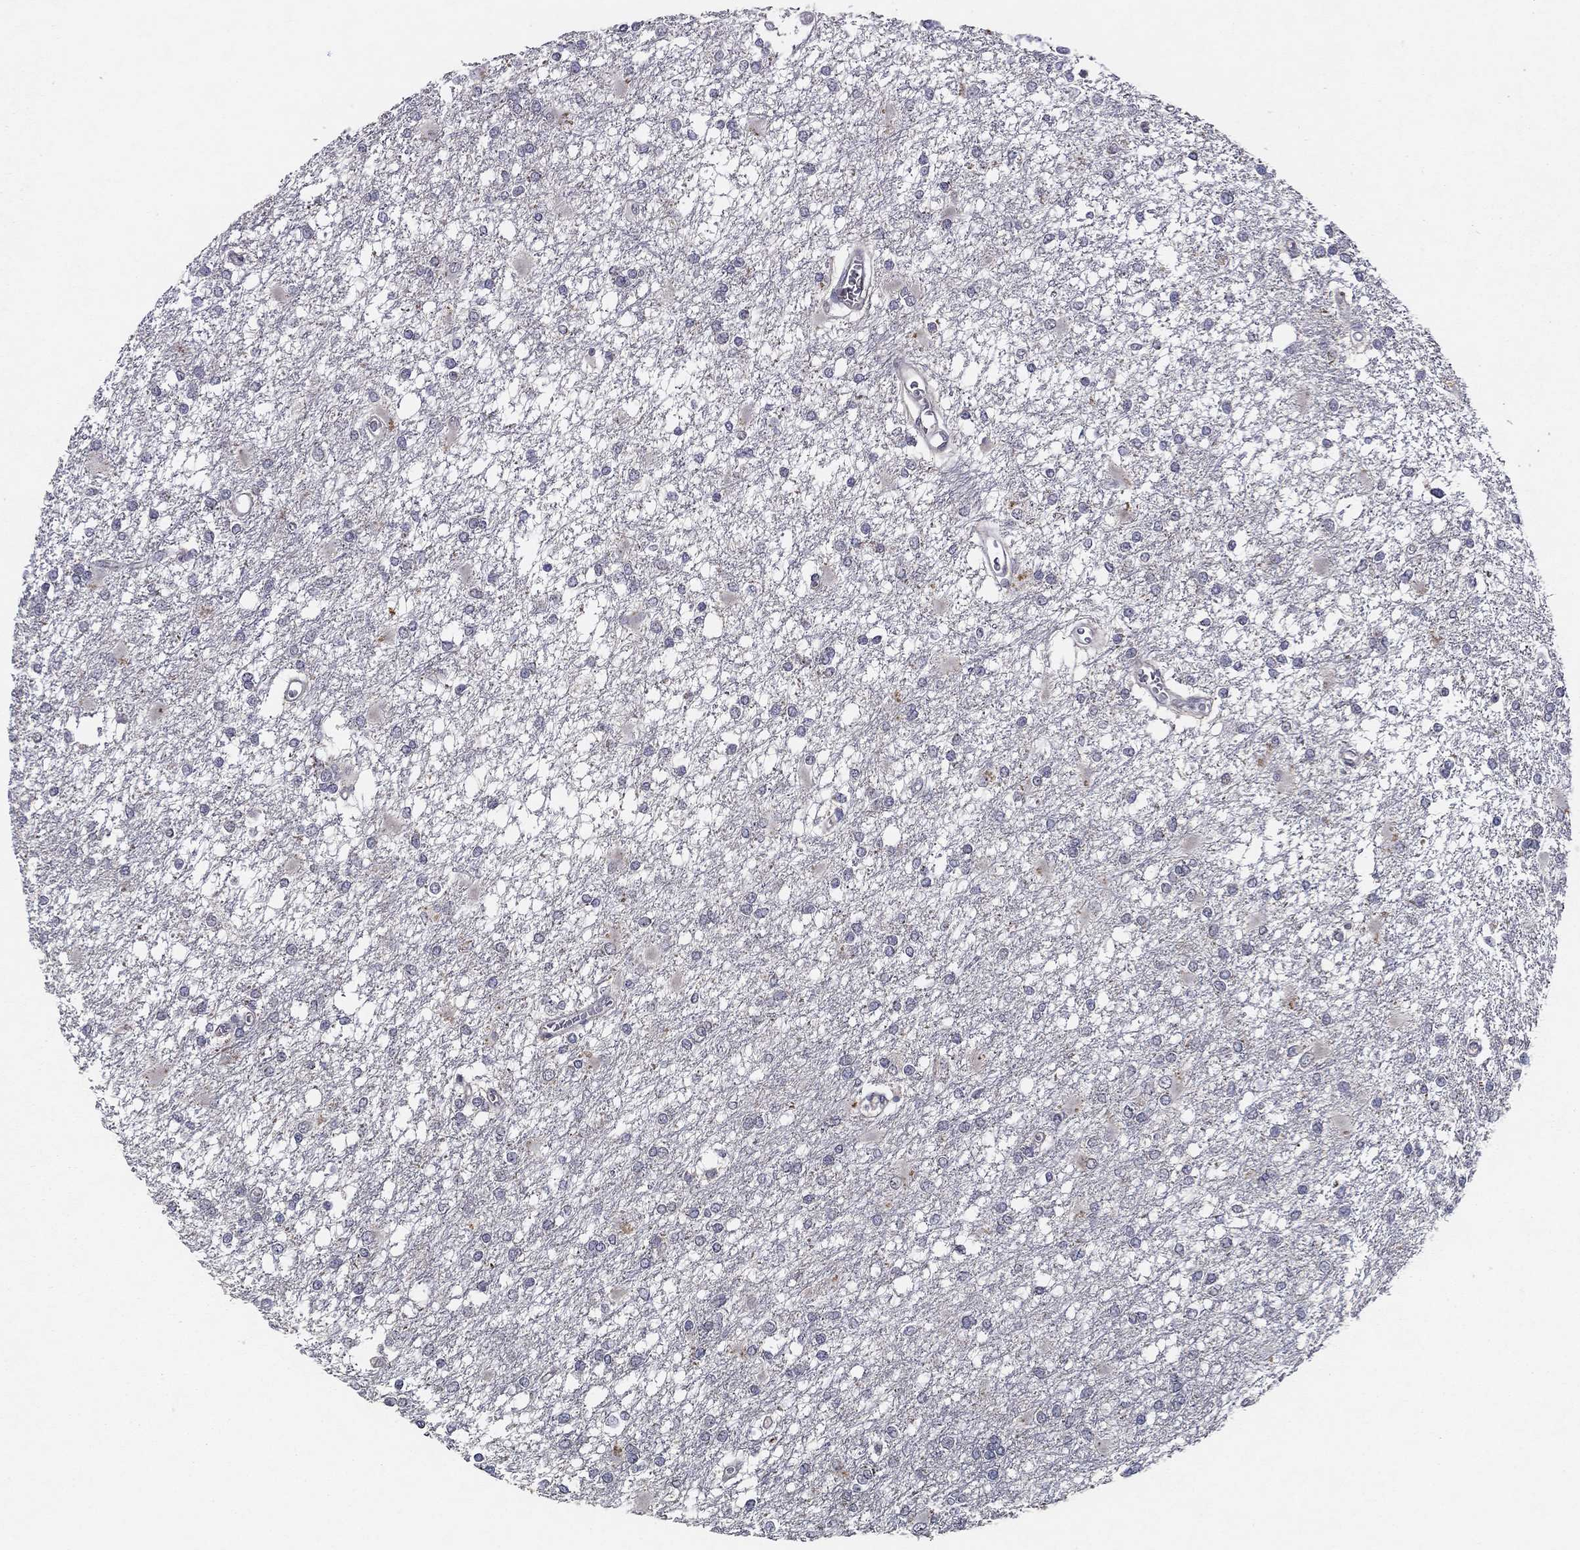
{"staining": {"intensity": "negative", "quantity": "none", "location": "none"}, "tissue": "glioma", "cell_type": "Tumor cells", "image_type": "cancer", "snomed": [{"axis": "morphology", "description": "Glioma, malignant, High grade"}, {"axis": "topography", "description": "Cerebral cortex"}], "caption": "This is a micrograph of immunohistochemistry (IHC) staining of glioma, which shows no staining in tumor cells.", "gene": "ESR2", "patient": {"sex": "male", "age": 79}}